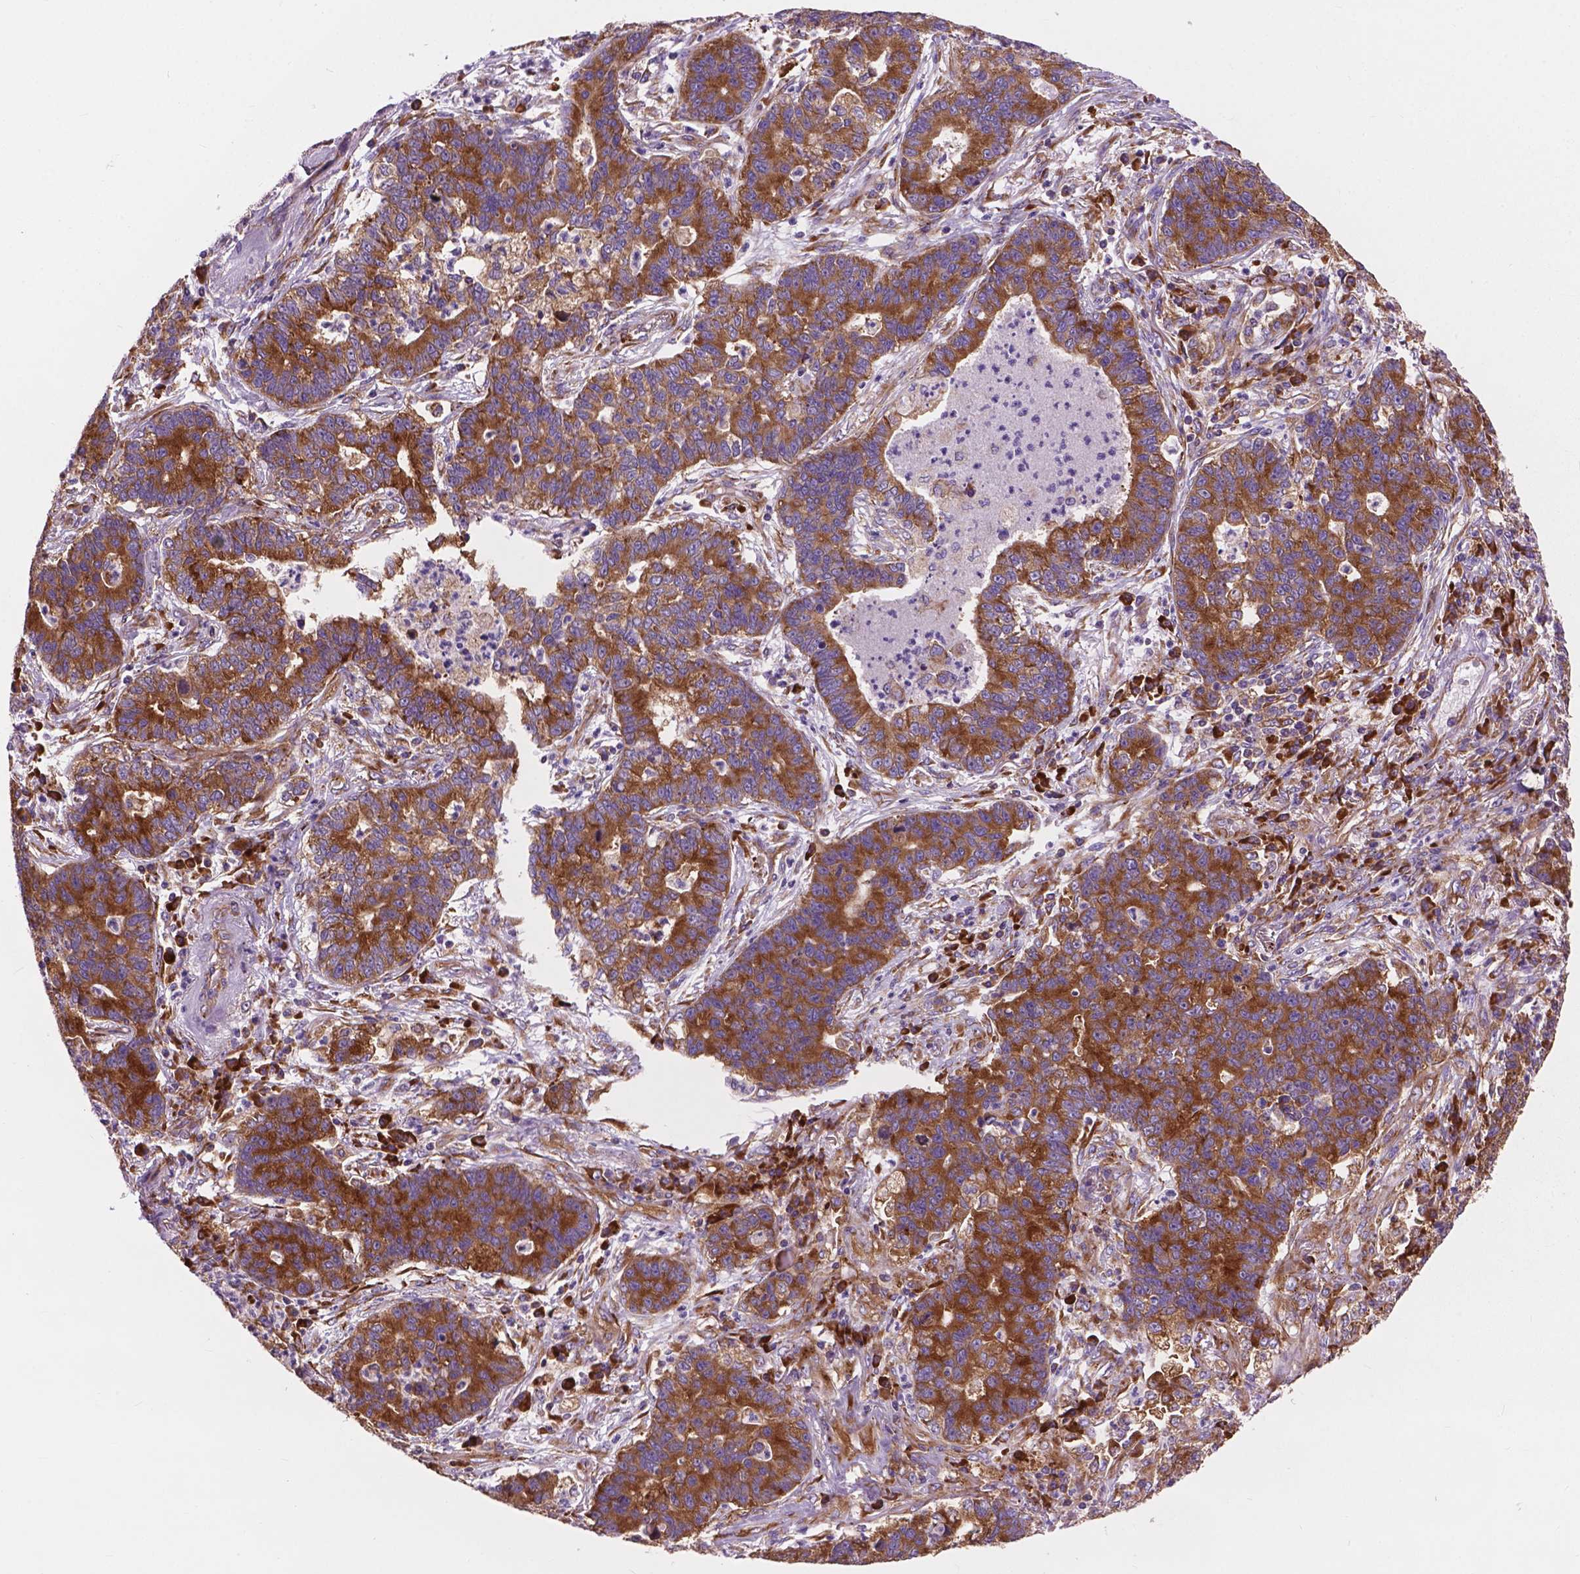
{"staining": {"intensity": "moderate", "quantity": ">75%", "location": "cytoplasmic/membranous"}, "tissue": "lung cancer", "cell_type": "Tumor cells", "image_type": "cancer", "snomed": [{"axis": "morphology", "description": "Adenocarcinoma, NOS"}, {"axis": "topography", "description": "Lung"}], "caption": "High-power microscopy captured an IHC micrograph of adenocarcinoma (lung), revealing moderate cytoplasmic/membranous staining in approximately >75% of tumor cells. (DAB IHC, brown staining for protein, blue staining for nuclei).", "gene": "RPL37A", "patient": {"sex": "female", "age": 57}}